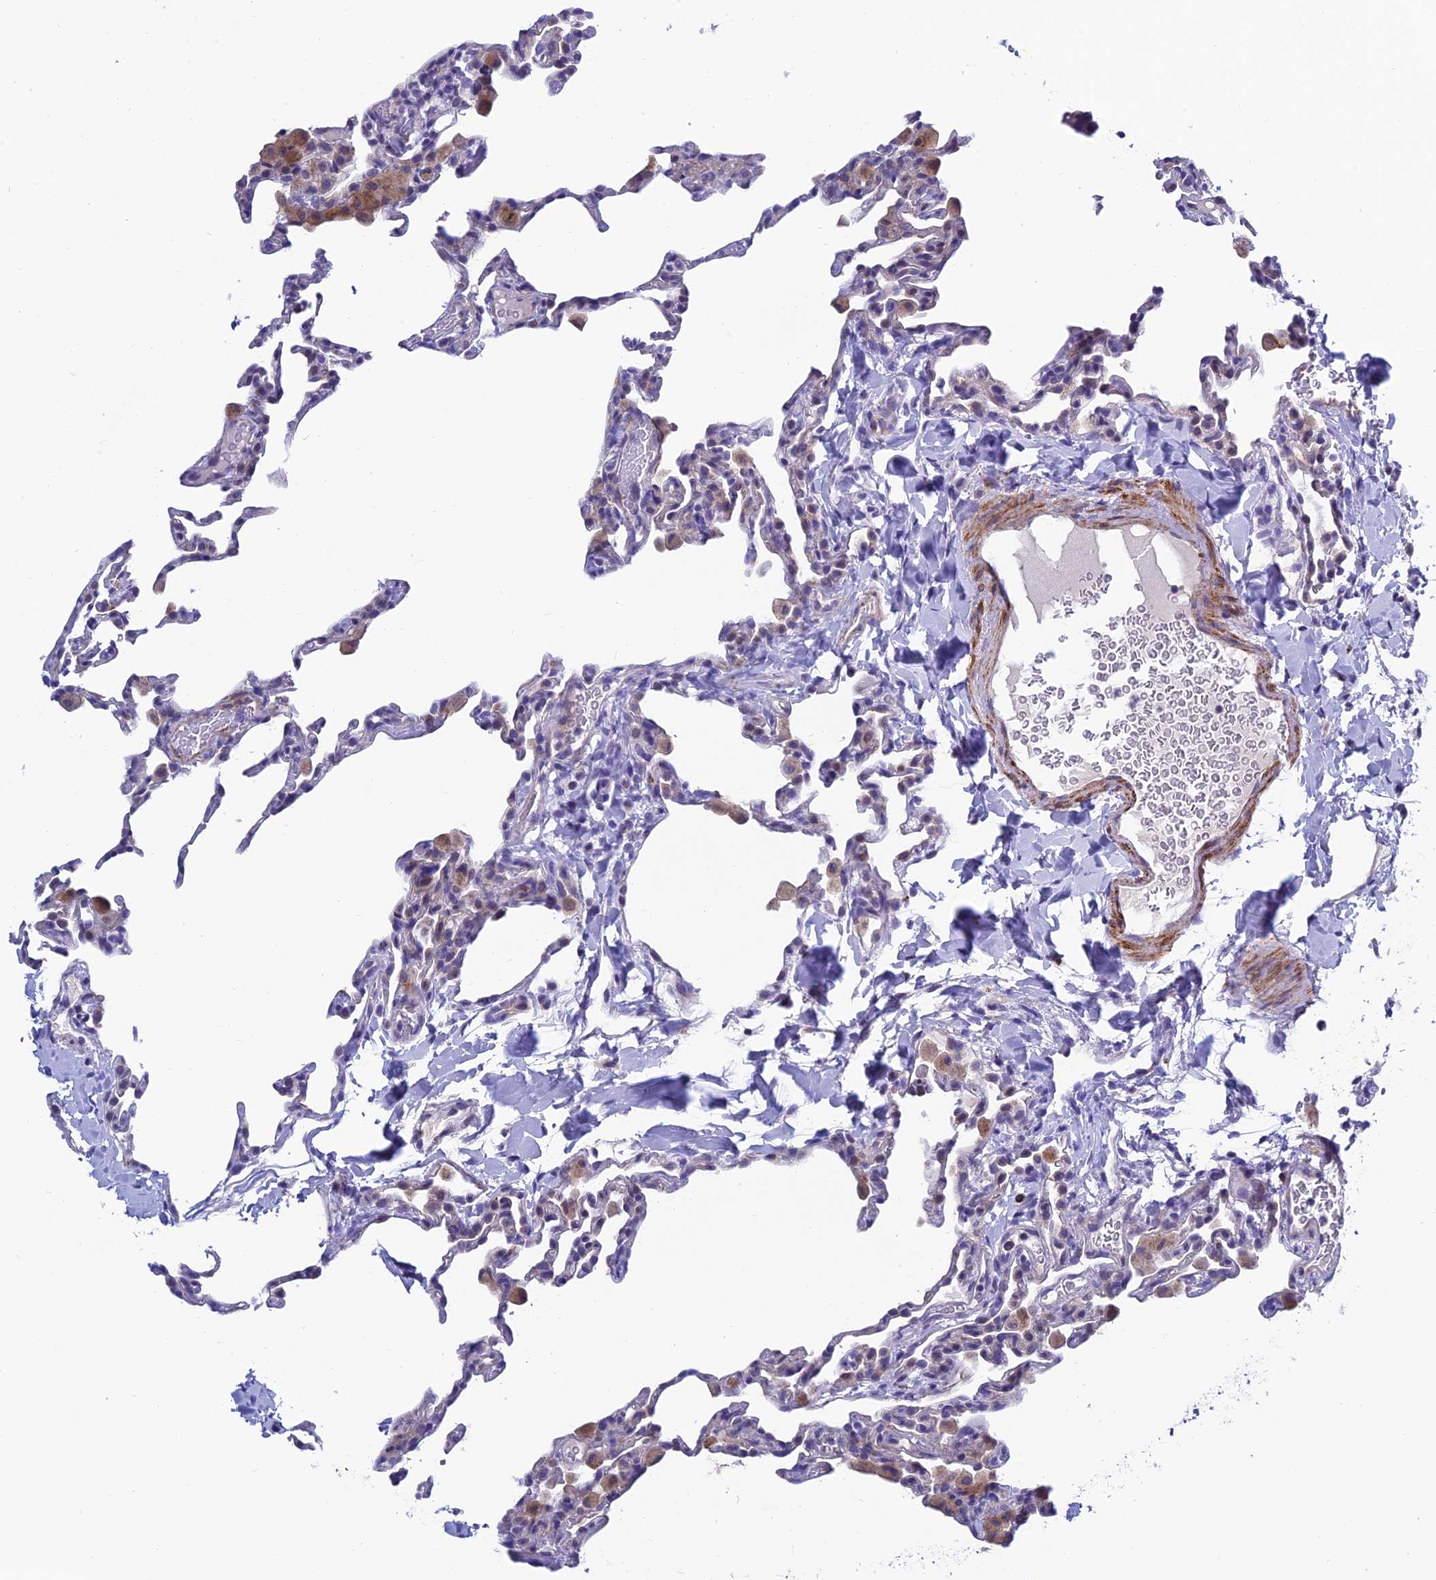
{"staining": {"intensity": "negative", "quantity": "none", "location": "none"}, "tissue": "lung", "cell_type": "Alveolar cells", "image_type": "normal", "snomed": [{"axis": "morphology", "description": "Normal tissue, NOS"}, {"axis": "topography", "description": "Lung"}], "caption": "Histopathology image shows no protein expression in alveolar cells of benign lung. The staining was performed using DAB to visualize the protein expression in brown, while the nuclei were stained in blue with hematoxylin (Magnification: 20x).", "gene": "FAM178B", "patient": {"sex": "male", "age": 20}}